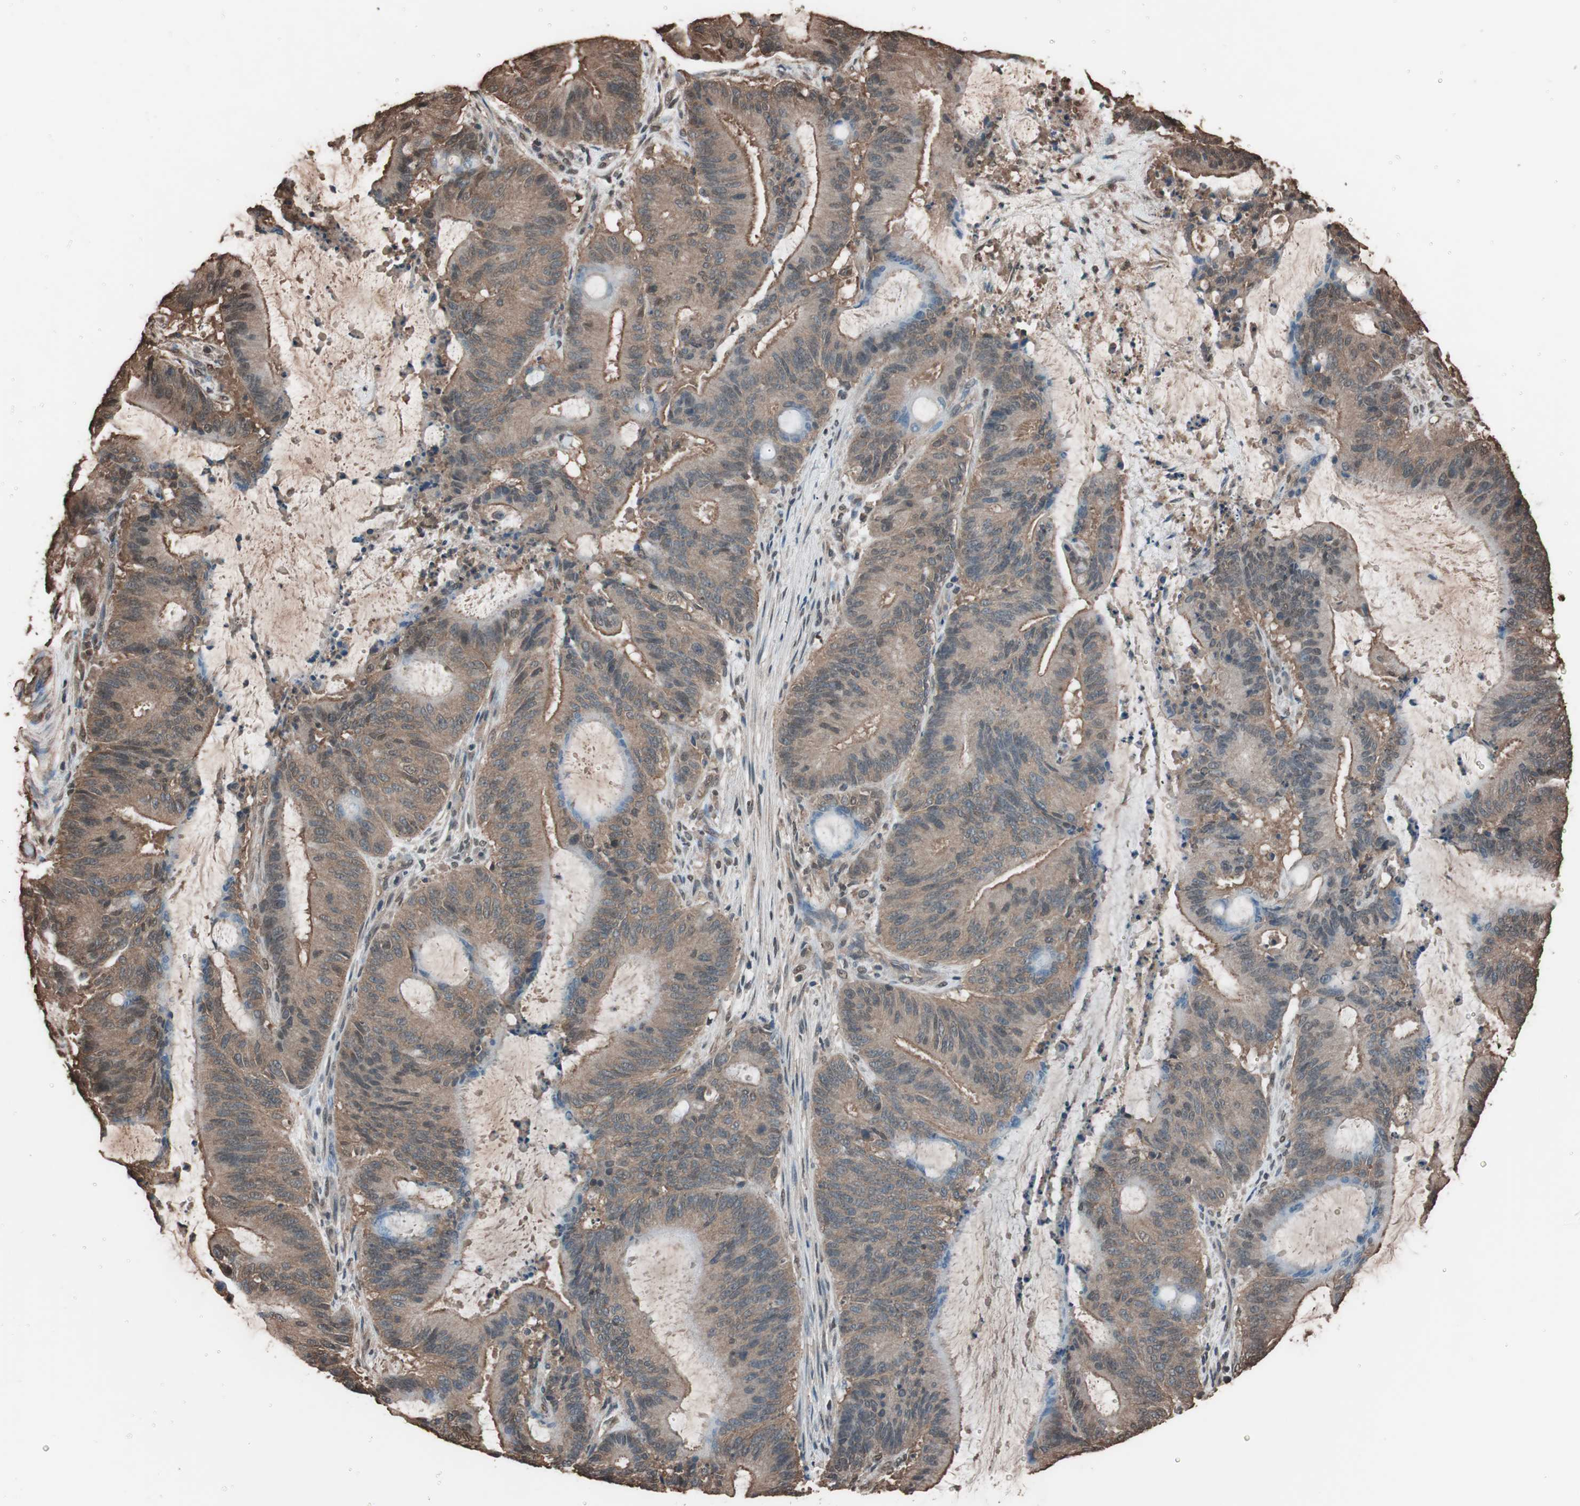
{"staining": {"intensity": "moderate", "quantity": ">75%", "location": "cytoplasmic/membranous"}, "tissue": "liver cancer", "cell_type": "Tumor cells", "image_type": "cancer", "snomed": [{"axis": "morphology", "description": "Cholangiocarcinoma"}, {"axis": "topography", "description": "Liver"}], "caption": "Immunohistochemical staining of human liver cancer (cholangiocarcinoma) reveals medium levels of moderate cytoplasmic/membranous expression in approximately >75% of tumor cells.", "gene": "CALM2", "patient": {"sex": "female", "age": 73}}